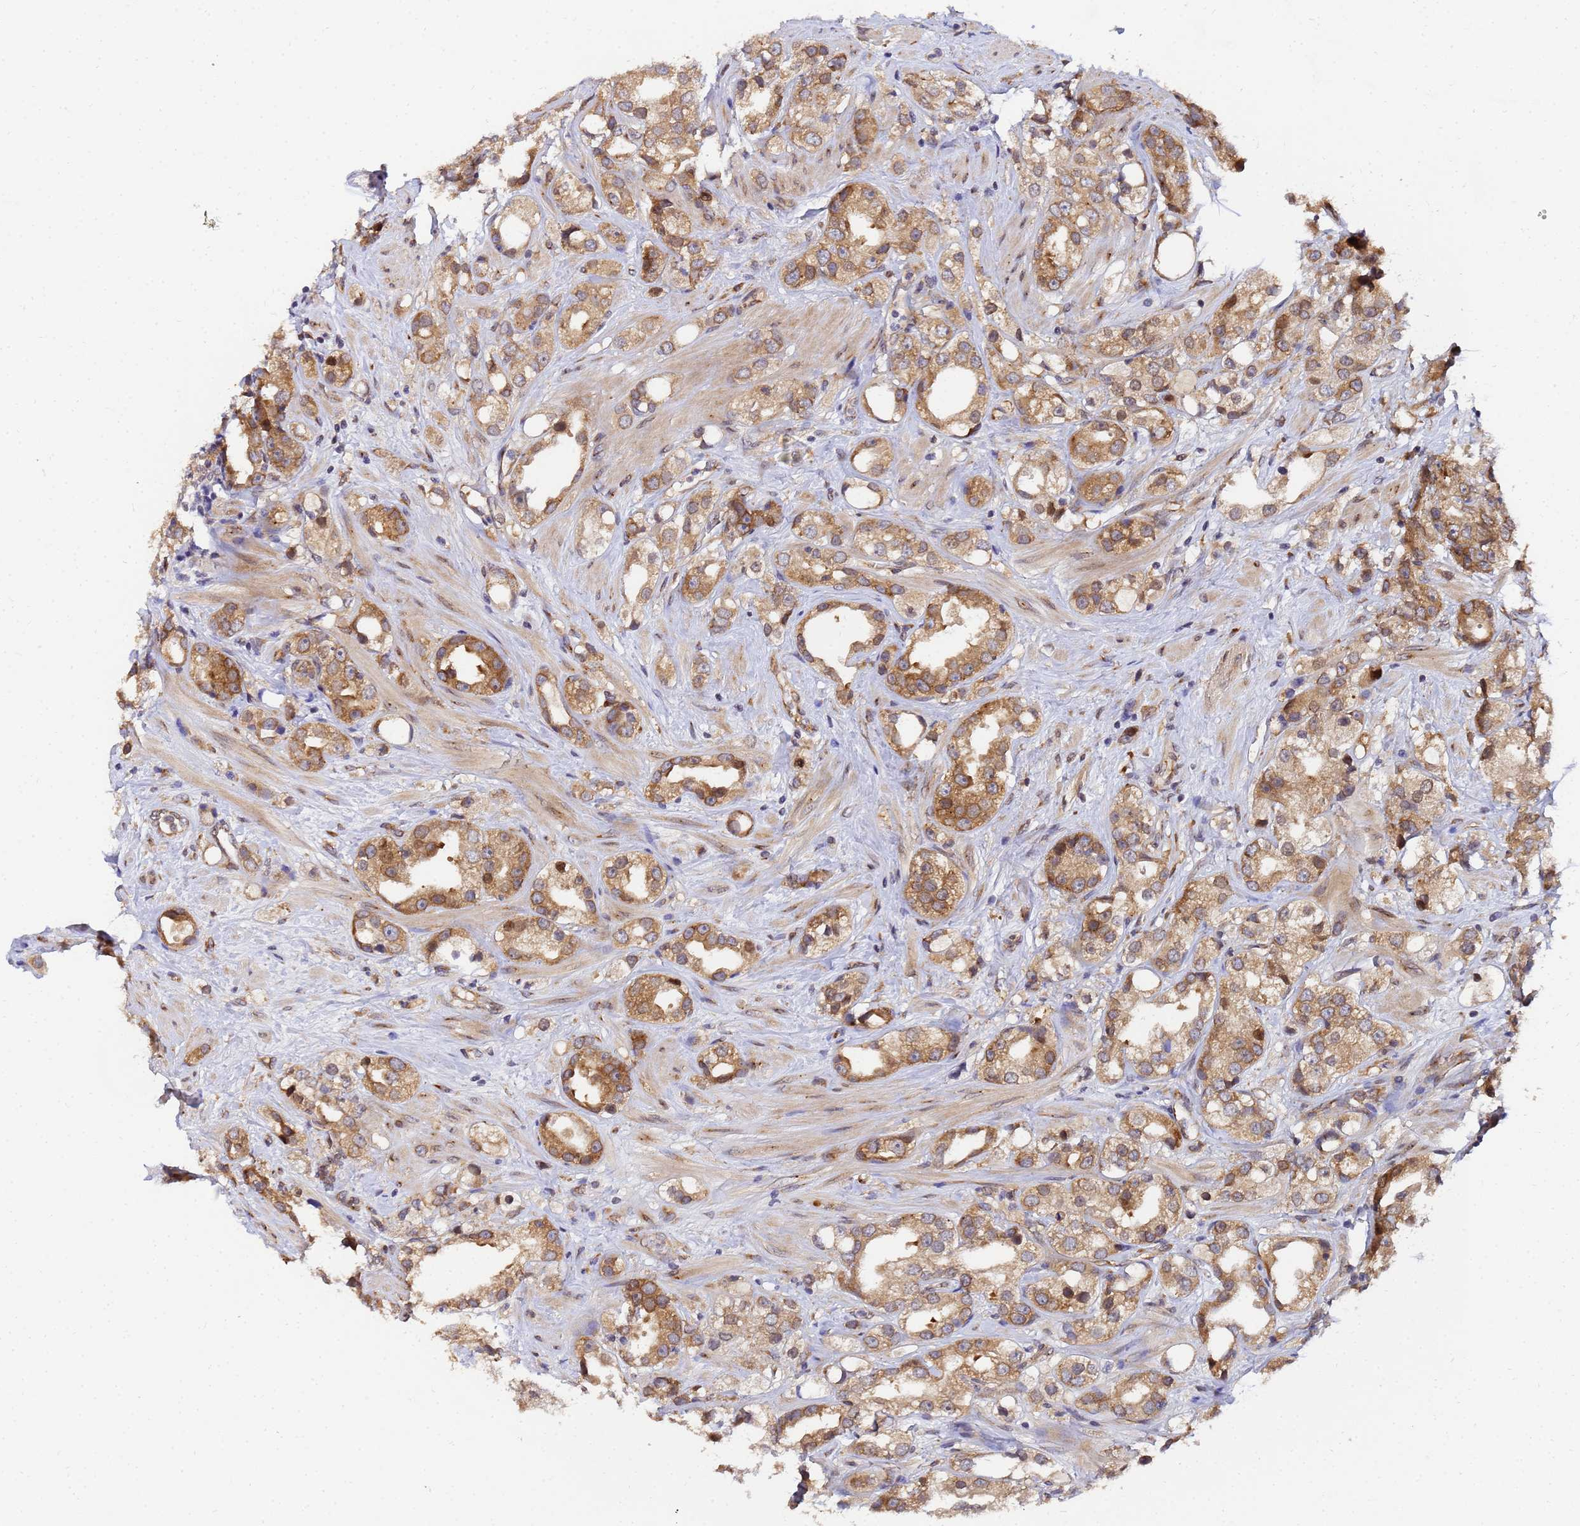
{"staining": {"intensity": "moderate", "quantity": ">75%", "location": "cytoplasmic/membranous"}, "tissue": "prostate cancer", "cell_type": "Tumor cells", "image_type": "cancer", "snomed": [{"axis": "morphology", "description": "Adenocarcinoma, NOS"}, {"axis": "topography", "description": "Prostate"}], "caption": "Prostate cancer stained for a protein (brown) shows moderate cytoplasmic/membranous positive positivity in about >75% of tumor cells.", "gene": "UNC93B1", "patient": {"sex": "male", "age": 79}}